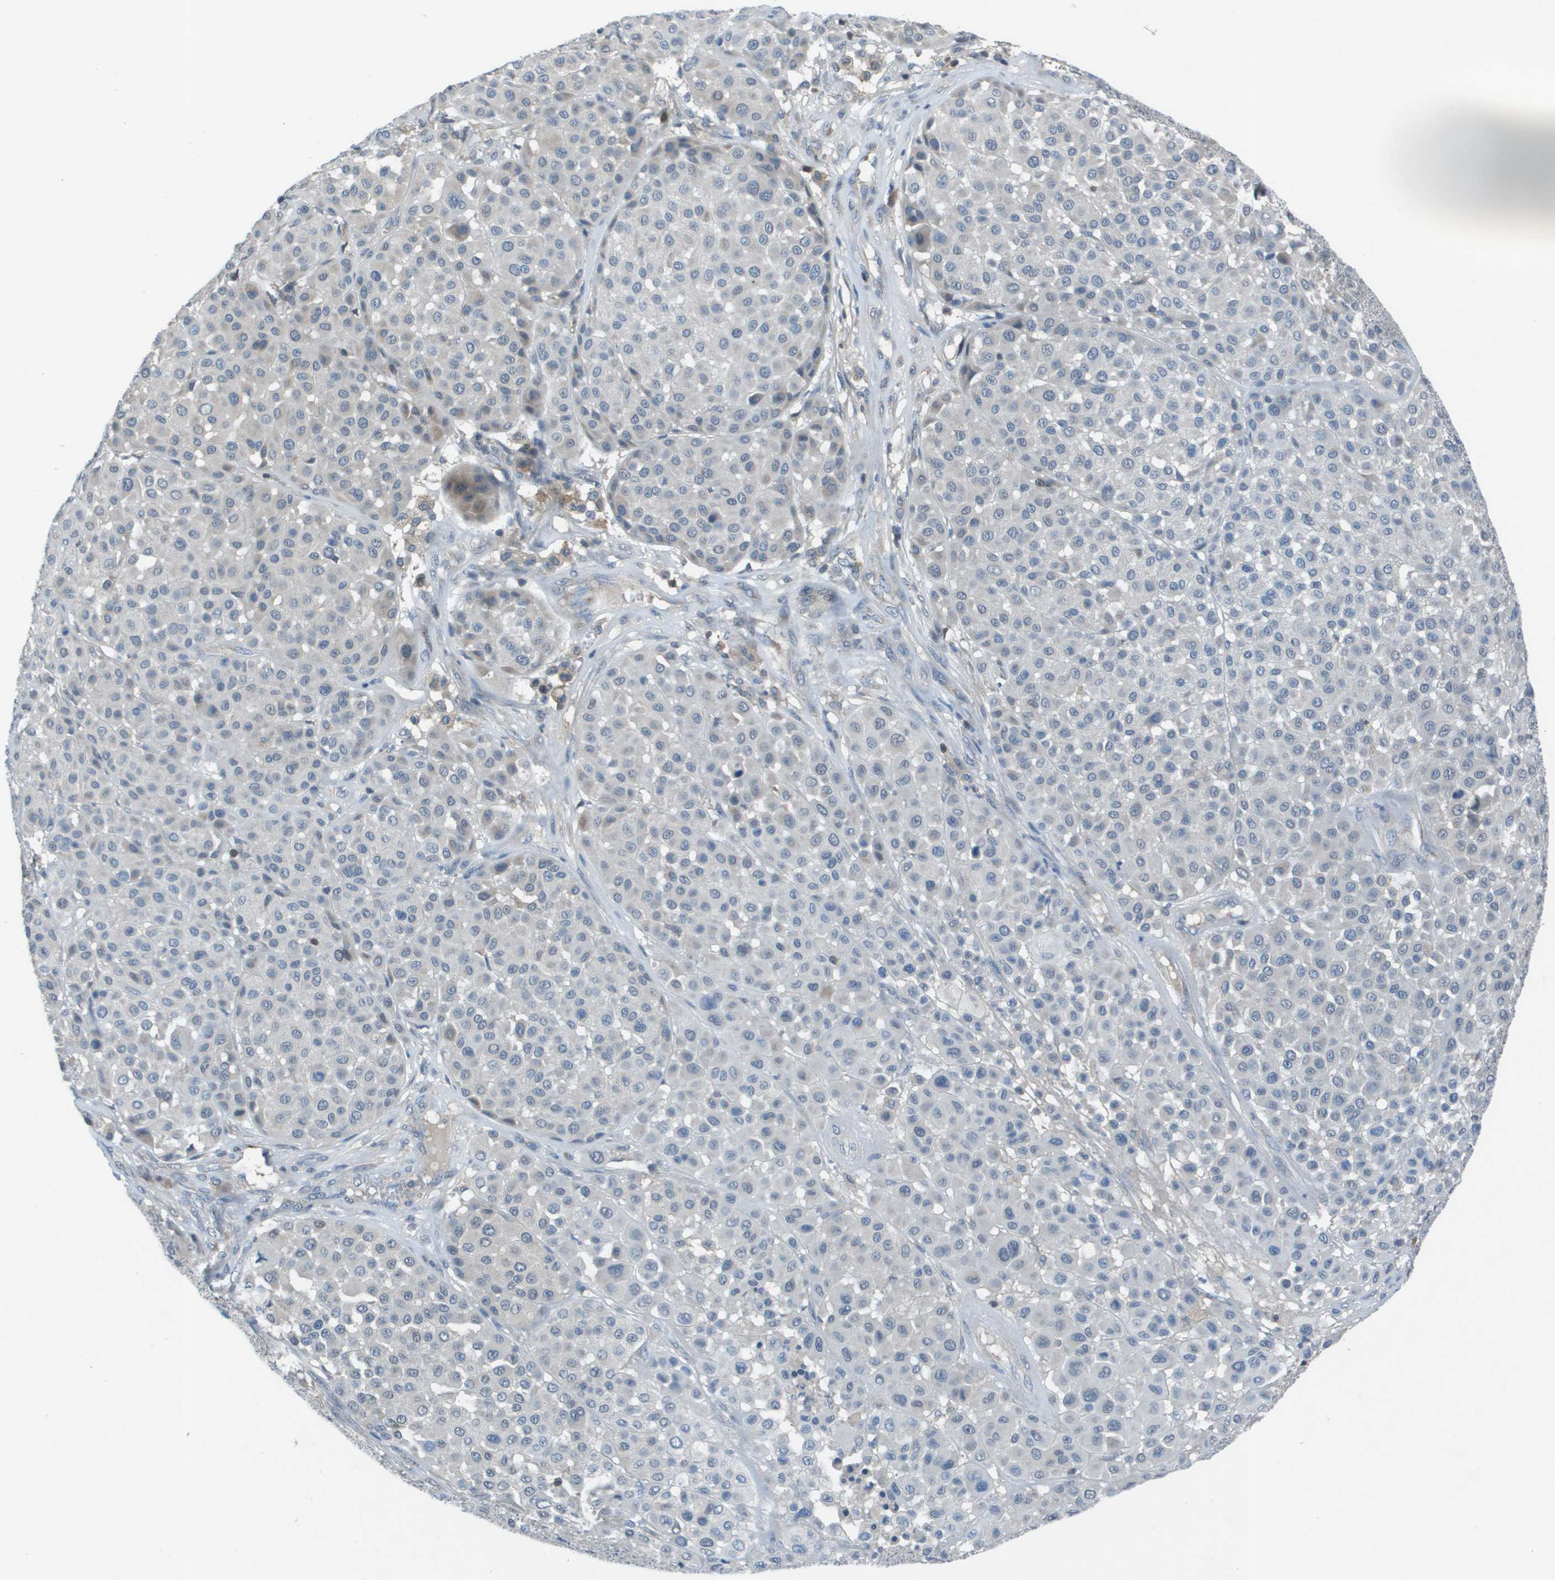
{"staining": {"intensity": "negative", "quantity": "none", "location": "none"}, "tissue": "melanoma", "cell_type": "Tumor cells", "image_type": "cancer", "snomed": [{"axis": "morphology", "description": "Malignant melanoma, Metastatic site"}, {"axis": "topography", "description": "Soft tissue"}], "caption": "Immunohistochemistry (IHC) of human melanoma exhibits no expression in tumor cells. Nuclei are stained in blue.", "gene": "CAMK4", "patient": {"sex": "male", "age": 41}}